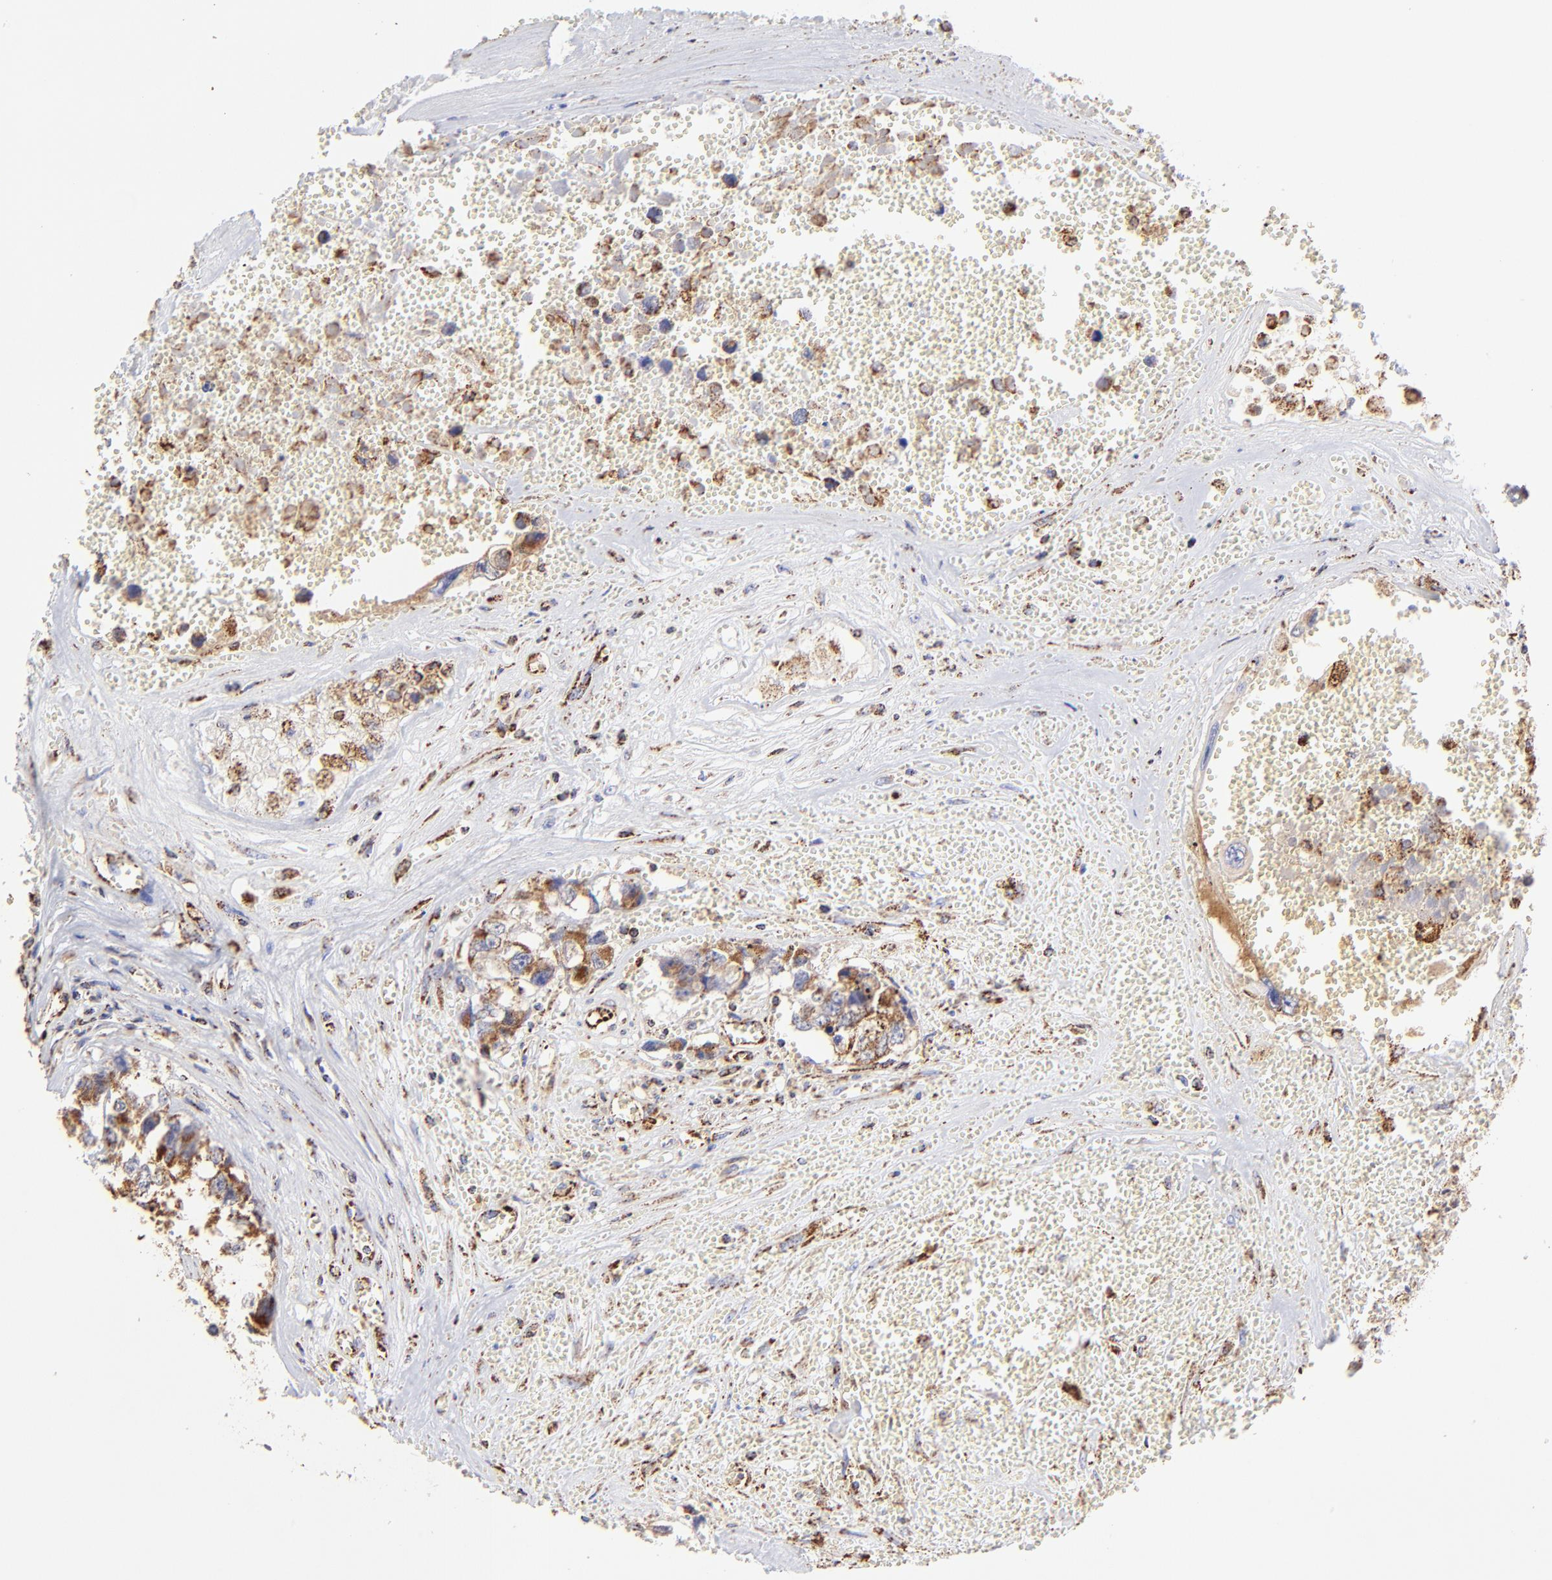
{"staining": {"intensity": "moderate", "quantity": "25%-75%", "location": "cytoplasmic/membranous"}, "tissue": "testis cancer", "cell_type": "Tumor cells", "image_type": "cancer", "snomed": [{"axis": "morphology", "description": "Carcinoma, Embryonal, NOS"}, {"axis": "topography", "description": "Testis"}], "caption": "Protein staining of testis cancer tissue exhibits moderate cytoplasmic/membranous staining in about 25%-75% of tumor cells.", "gene": "ECH1", "patient": {"sex": "male", "age": 31}}